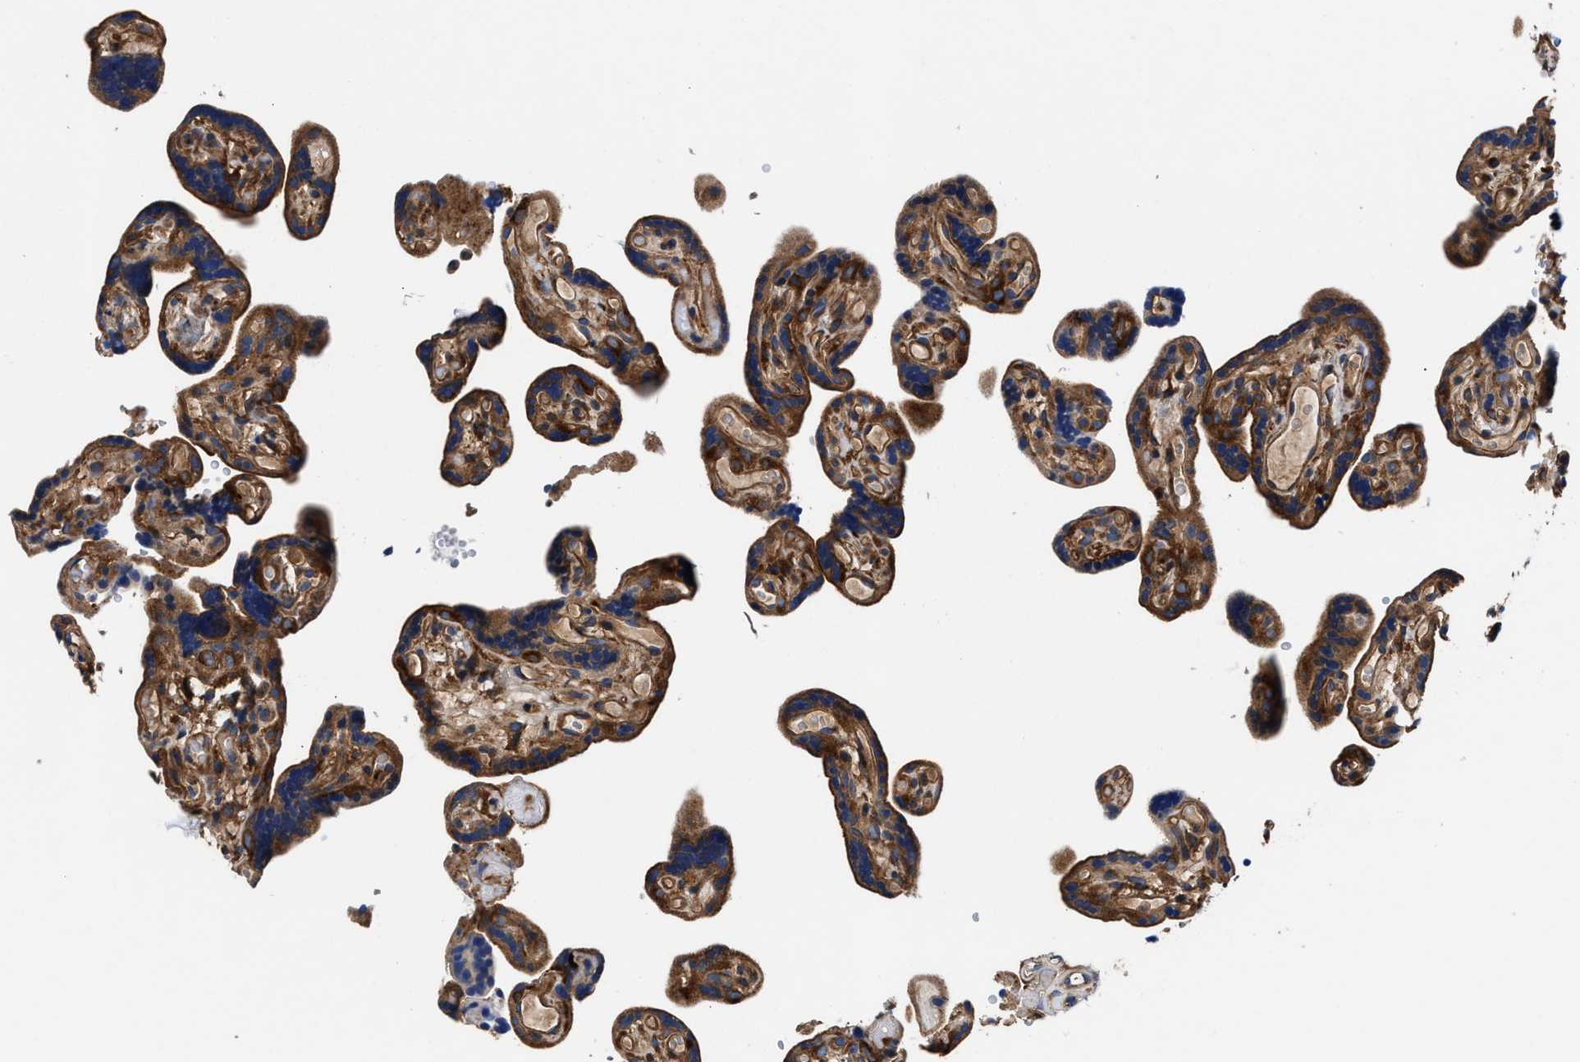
{"staining": {"intensity": "strong", "quantity": ">75%", "location": "cytoplasmic/membranous"}, "tissue": "placenta", "cell_type": "Decidual cells", "image_type": "normal", "snomed": [{"axis": "morphology", "description": "Normal tissue, NOS"}, {"axis": "topography", "description": "Placenta"}], "caption": "This histopathology image shows IHC staining of unremarkable human placenta, with high strong cytoplasmic/membranous staining in about >75% of decidual cells.", "gene": "SH3GL1", "patient": {"sex": "female", "age": 30}}